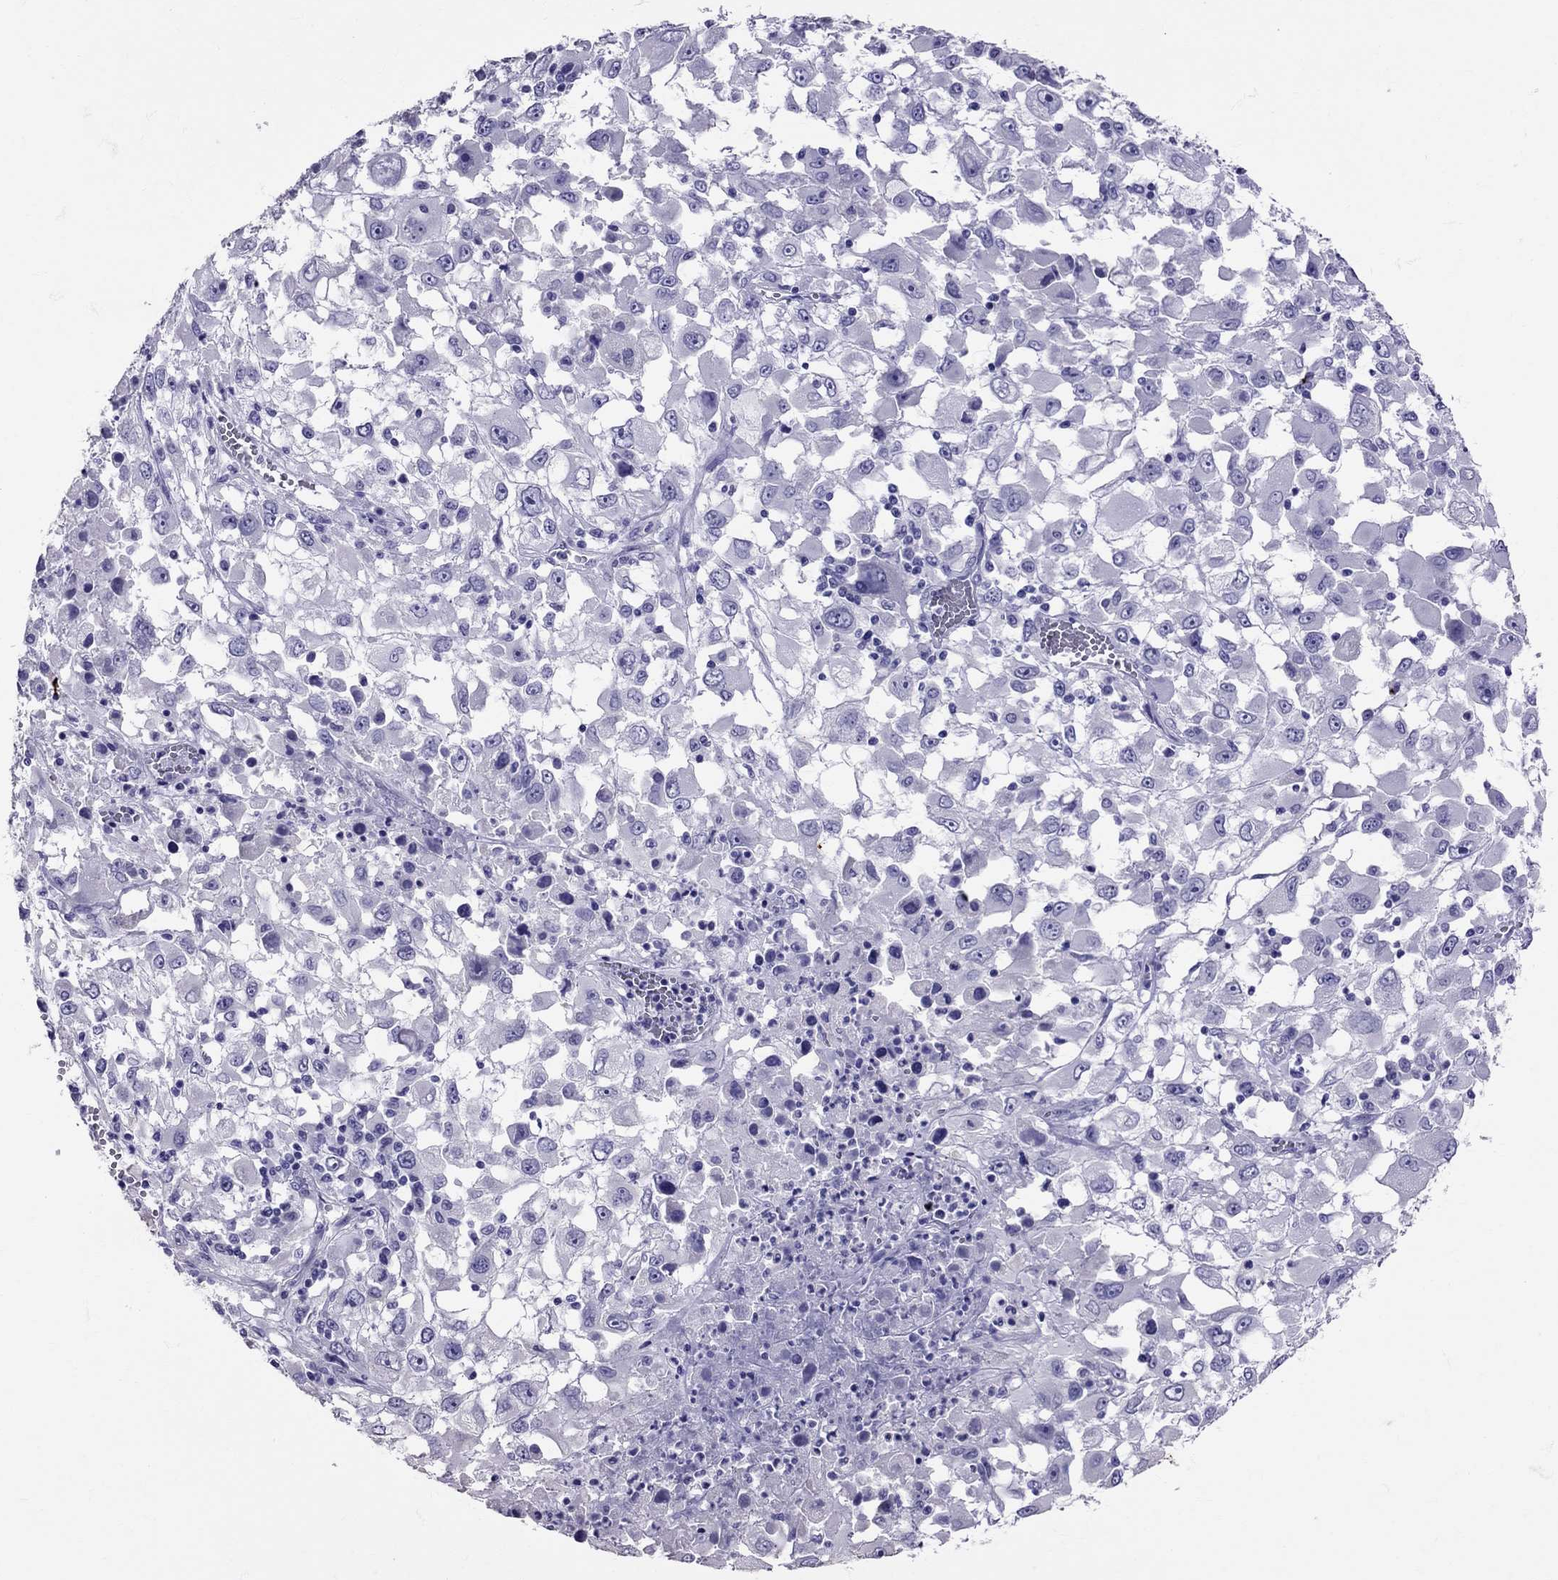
{"staining": {"intensity": "negative", "quantity": "none", "location": "none"}, "tissue": "melanoma", "cell_type": "Tumor cells", "image_type": "cancer", "snomed": [{"axis": "morphology", "description": "Malignant melanoma, Metastatic site"}, {"axis": "topography", "description": "Soft tissue"}], "caption": "High magnification brightfield microscopy of melanoma stained with DAB (brown) and counterstained with hematoxylin (blue): tumor cells show no significant staining. (DAB (3,3'-diaminobenzidine) immunohistochemistry (IHC) with hematoxylin counter stain).", "gene": "AVP", "patient": {"sex": "male", "age": 50}}